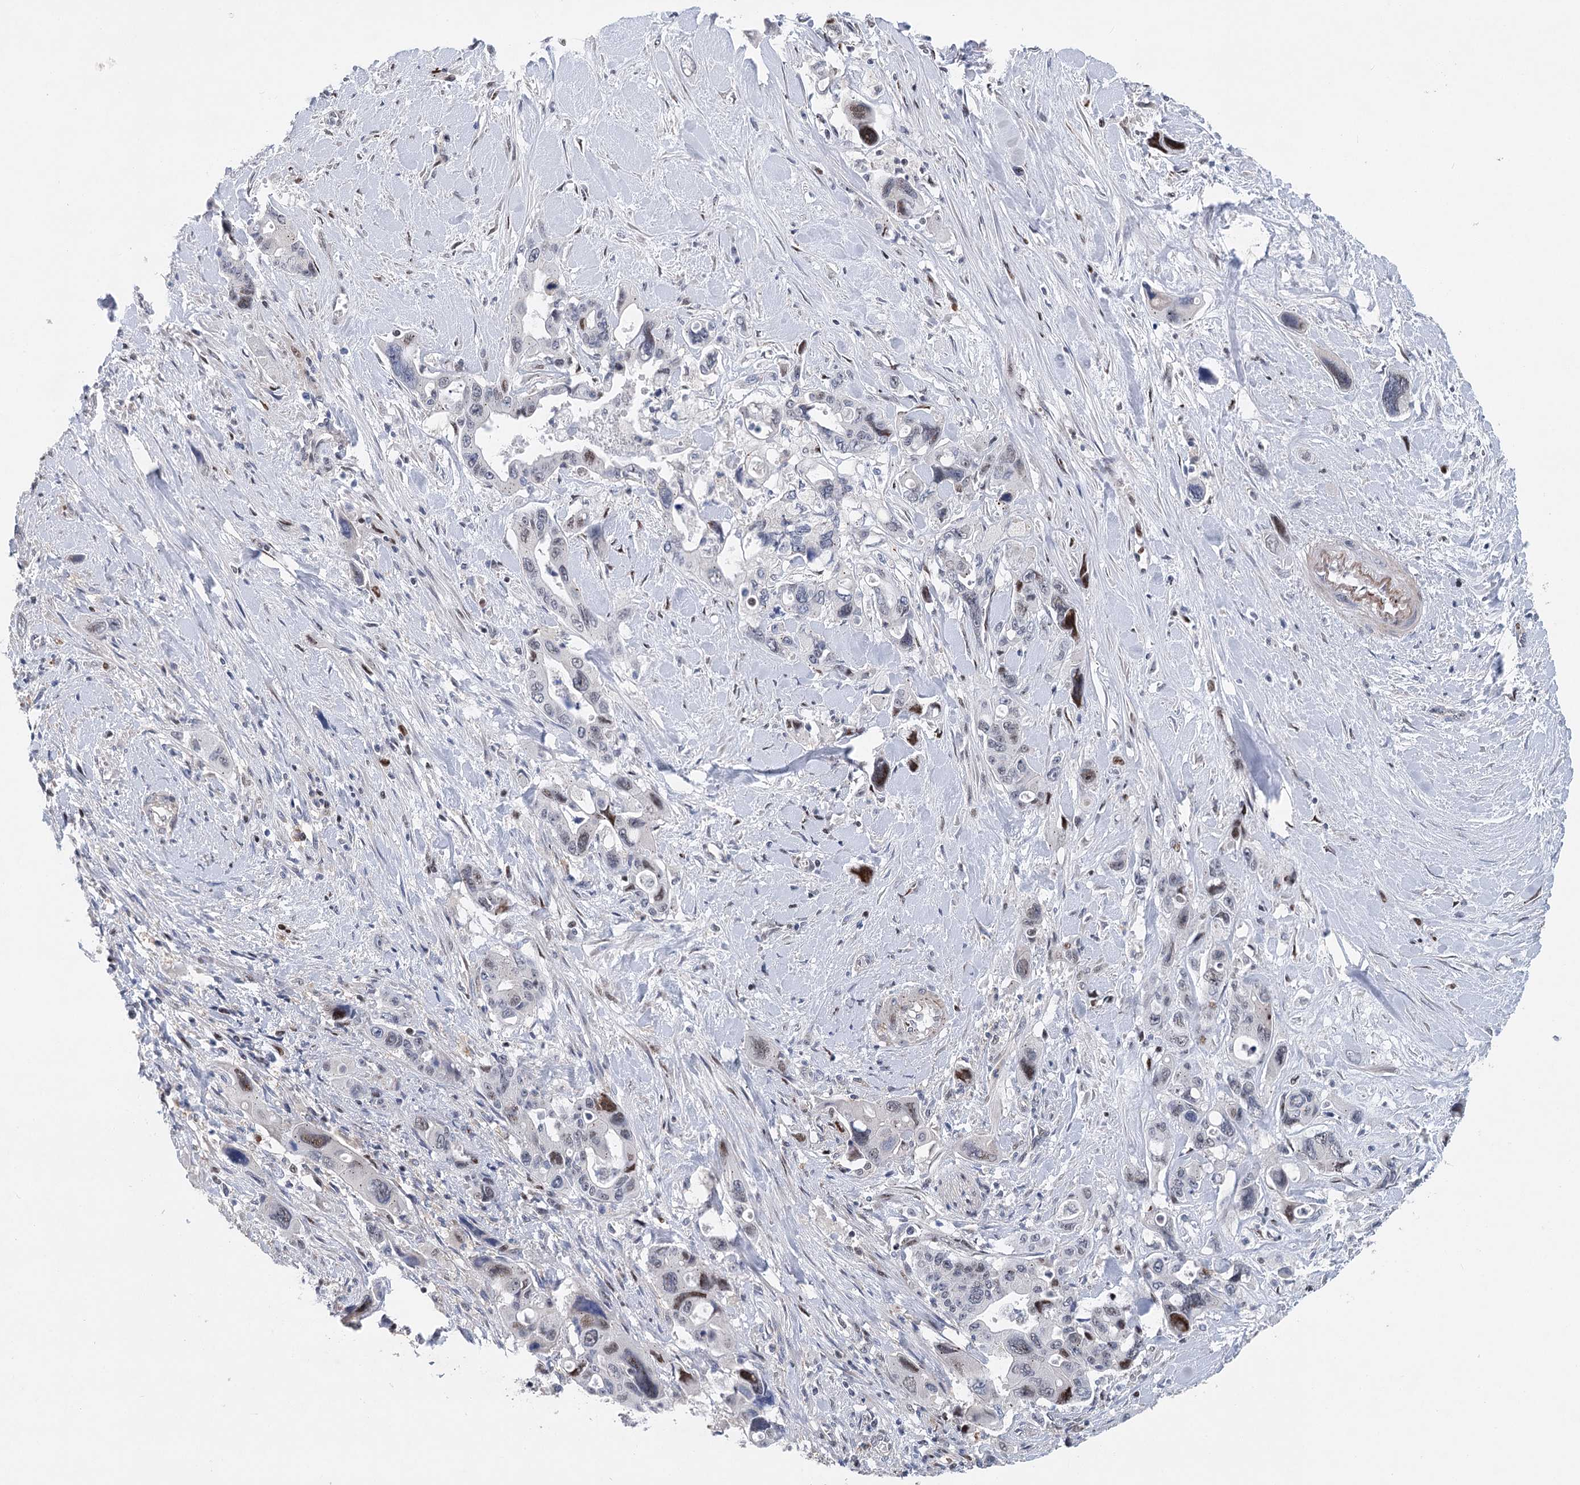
{"staining": {"intensity": "moderate", "quantity": "<25%", "location": "nuclear"}, "tissue": "pancreatic cancer", "cell_type": "Tumor cells", "image_type": "cancer", "snomed": [{"axis": "morphology", "description": "Adenocarcinoma, NOS"}, {"axis": "topography", "description": "Pancreas"}], "caption": "Pancreatic adenocarcinoma stained with DAB (3,3'-diaminobenzidine) IHC exhibits low levels of moderate nuclear staining in about <25% of tumor cells.", "gene": "CAMTA1", "patient": {"sex": "male", "age": 46}}